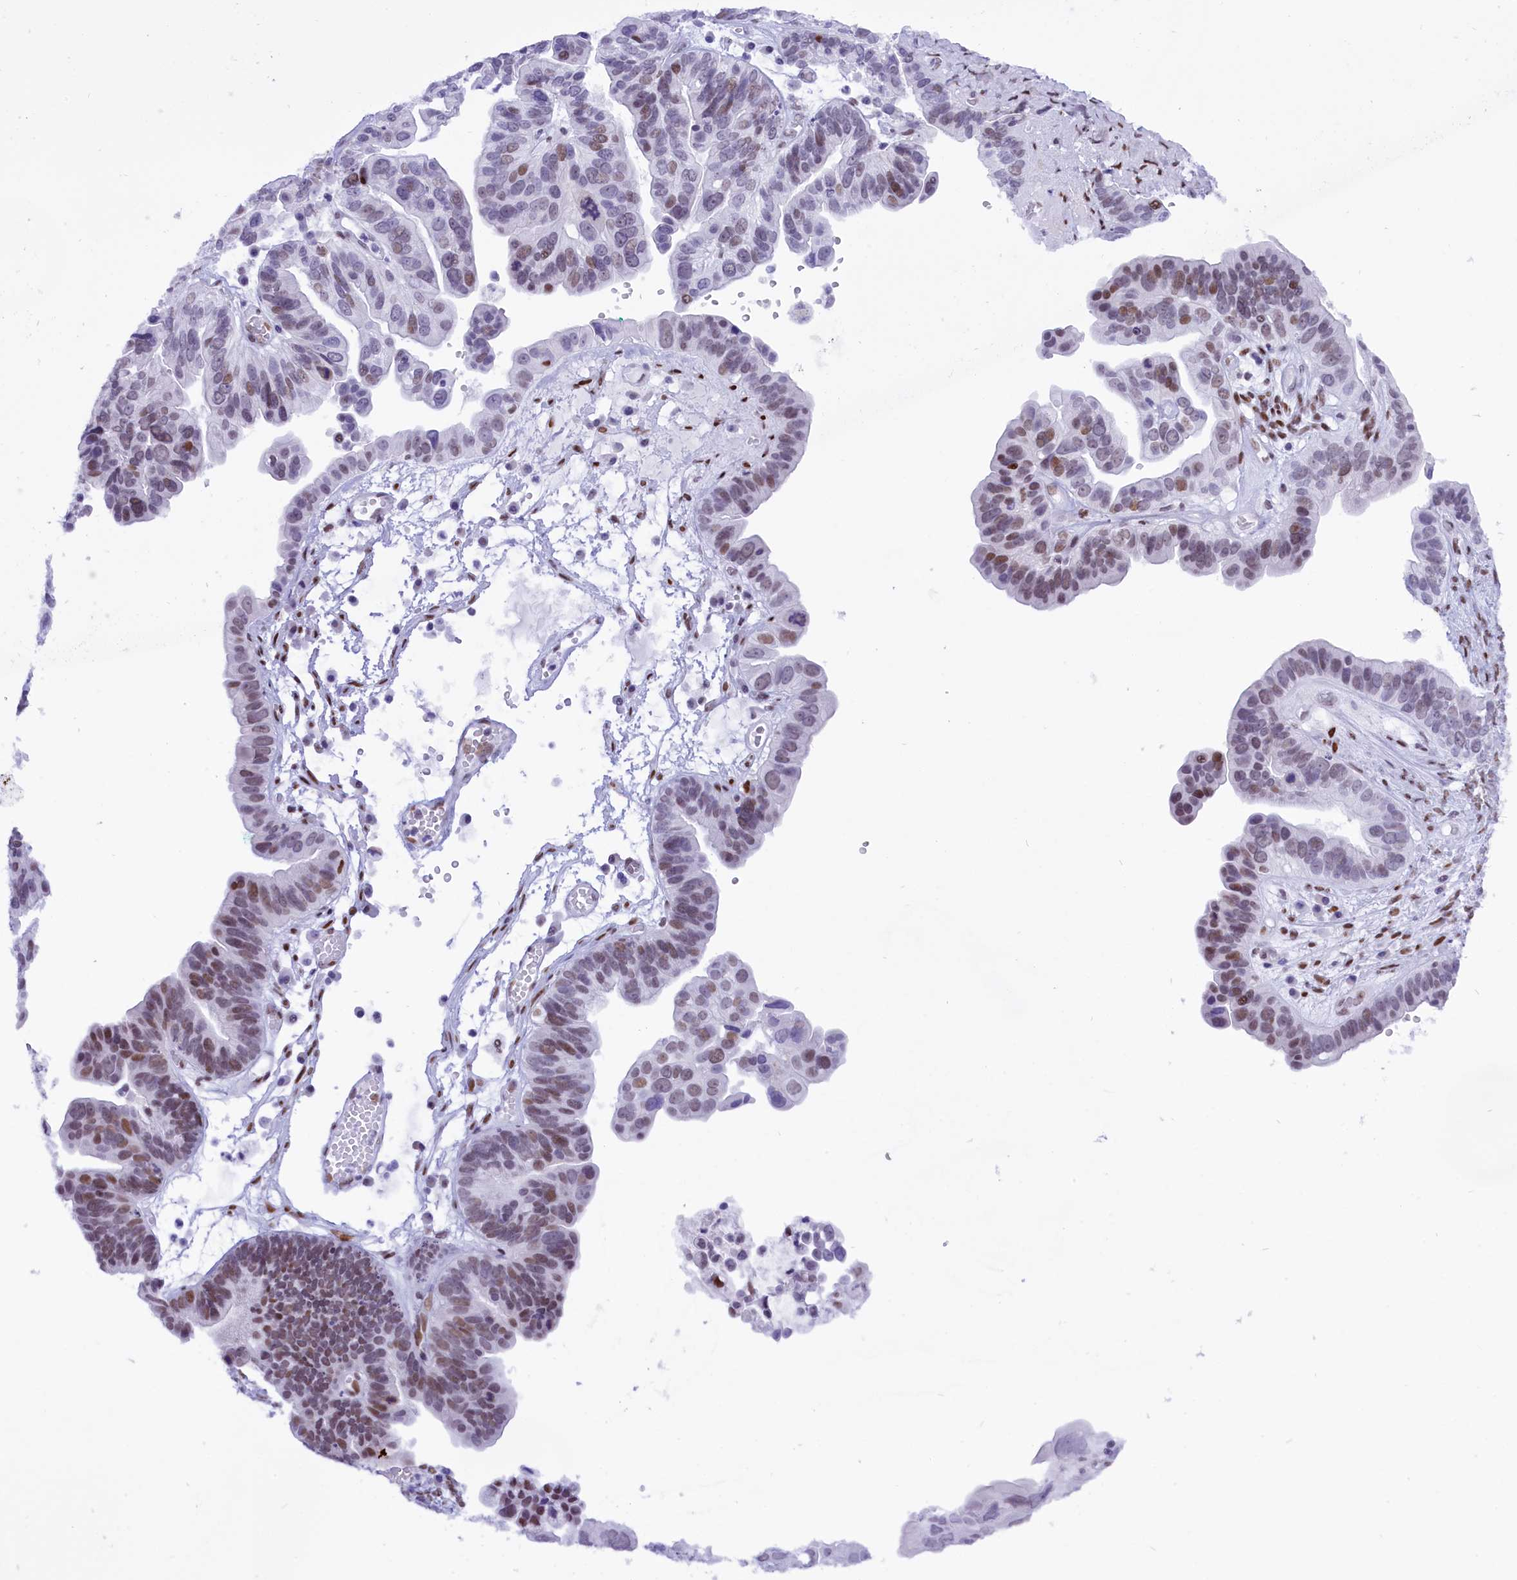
{"staining": {"intensity": "moderate", "quantity": "25%-75%", "location": "nuclear"}, "tissue": "ovarian cancer", "cell_type": "Tumor cells", "image_type": "cancer", "snomed": [{"axis": "morphology", "description": "Cystadenocarcinoma, serous, NOS"}, {"axis": "topography", "description": "Ovary"}], "caption": "Tumor cells demonstrate moderate nuclear positivity in approximately 25%-75% of cells in ovarian serous cystadenocarcinoma.", "gene": "RPS6KB1", "patient": {"sex": "female", "age": 56}}